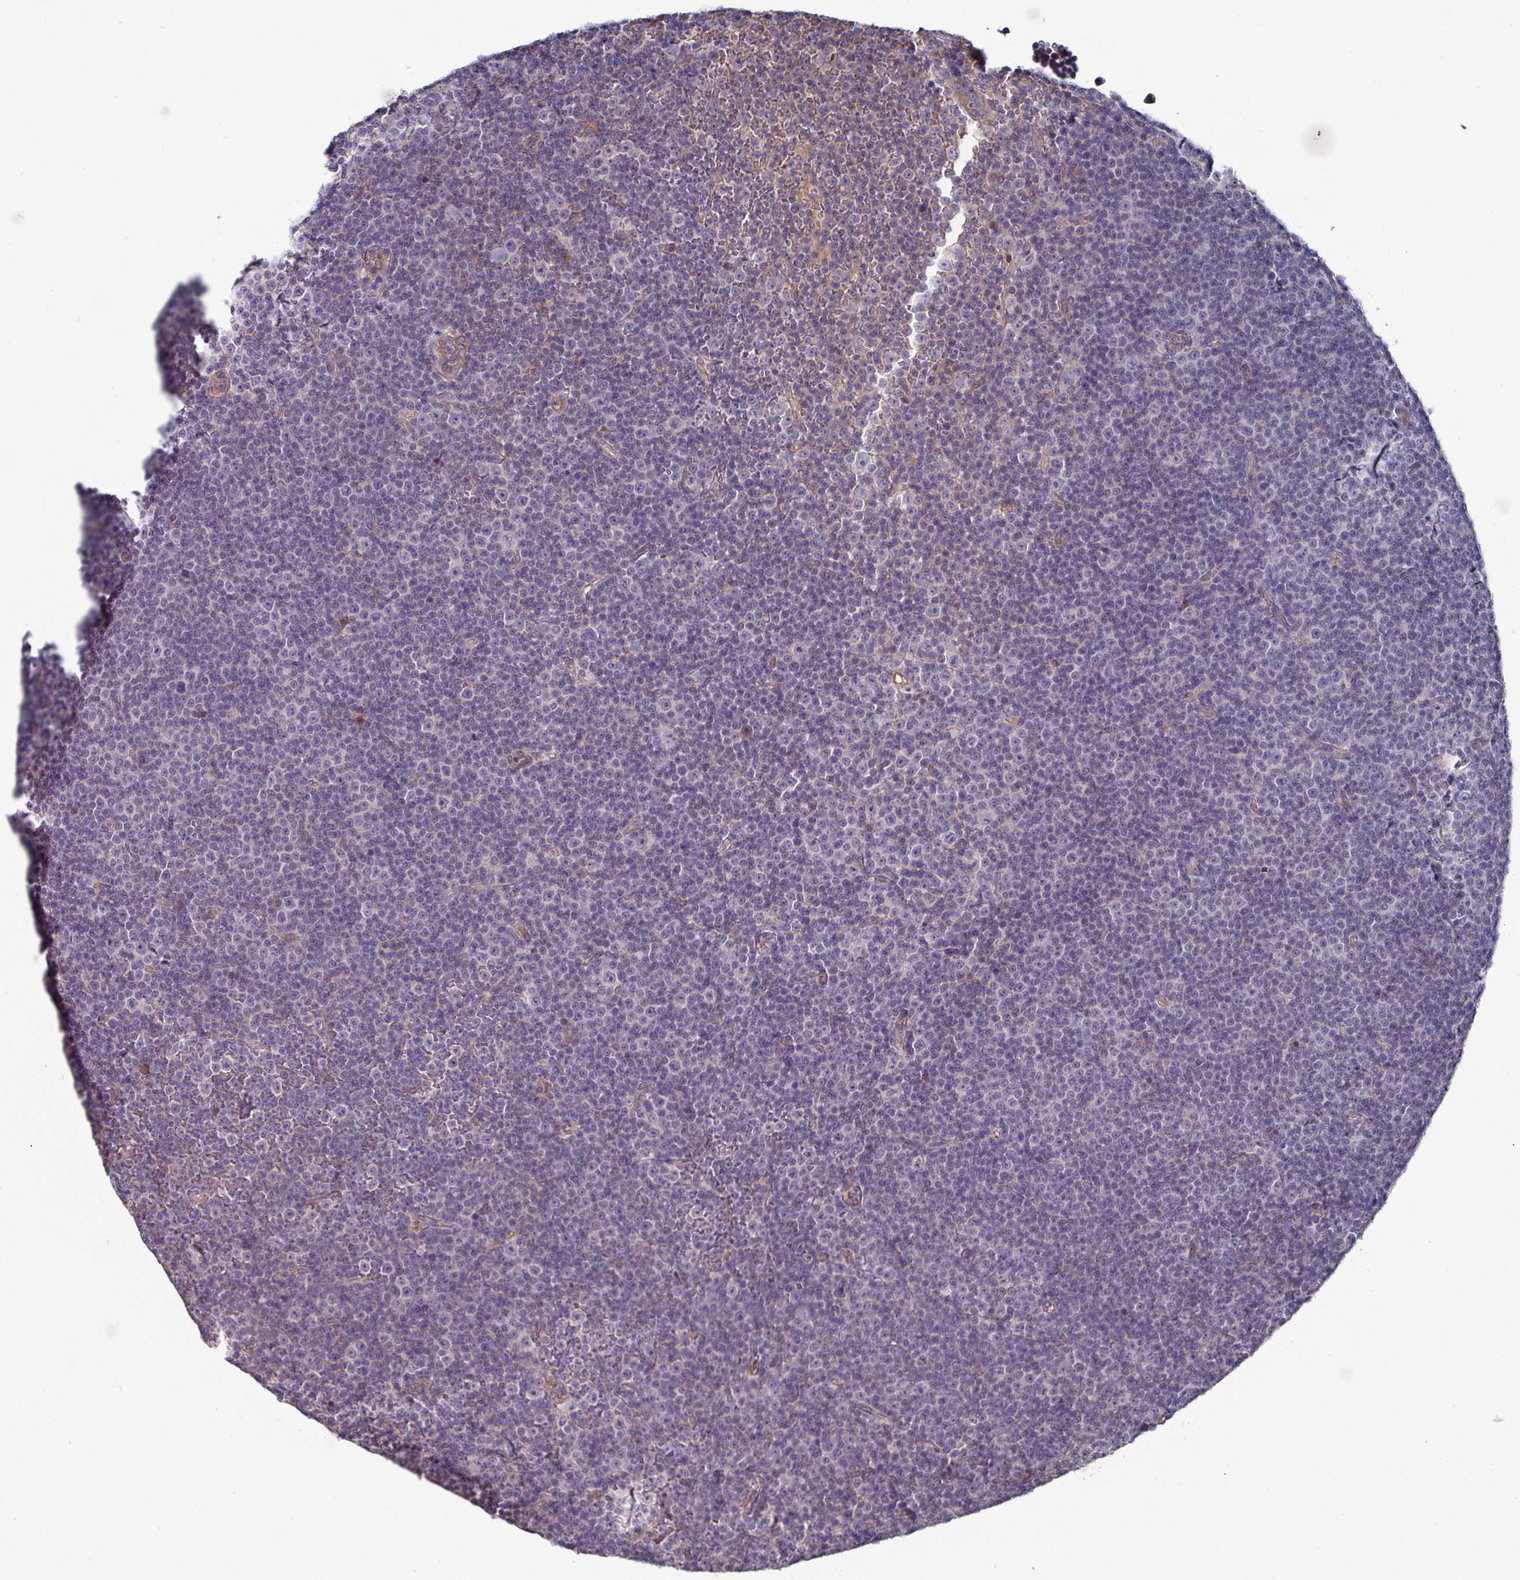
{"staining": {"intensity": "negative", "quantity": "none", "location": "none"}, "tissue": "lymphoma", "cell_type": "Tumor cells", "image_type": "cancer", "snomed": [{"axis": "morphology", "description": "Malignant lymphoma, non-Hodgkin's type, Low grade"}, {"axis": "topography", "description": "Lymph node"}], "caption": "The histopathology image displays no significant staining in tumor cells of malignant lymphoma, non-Hodgkin's type (low-grade).", "gene": "PRR5", "patient": {"sex": "female", "age": 67}}